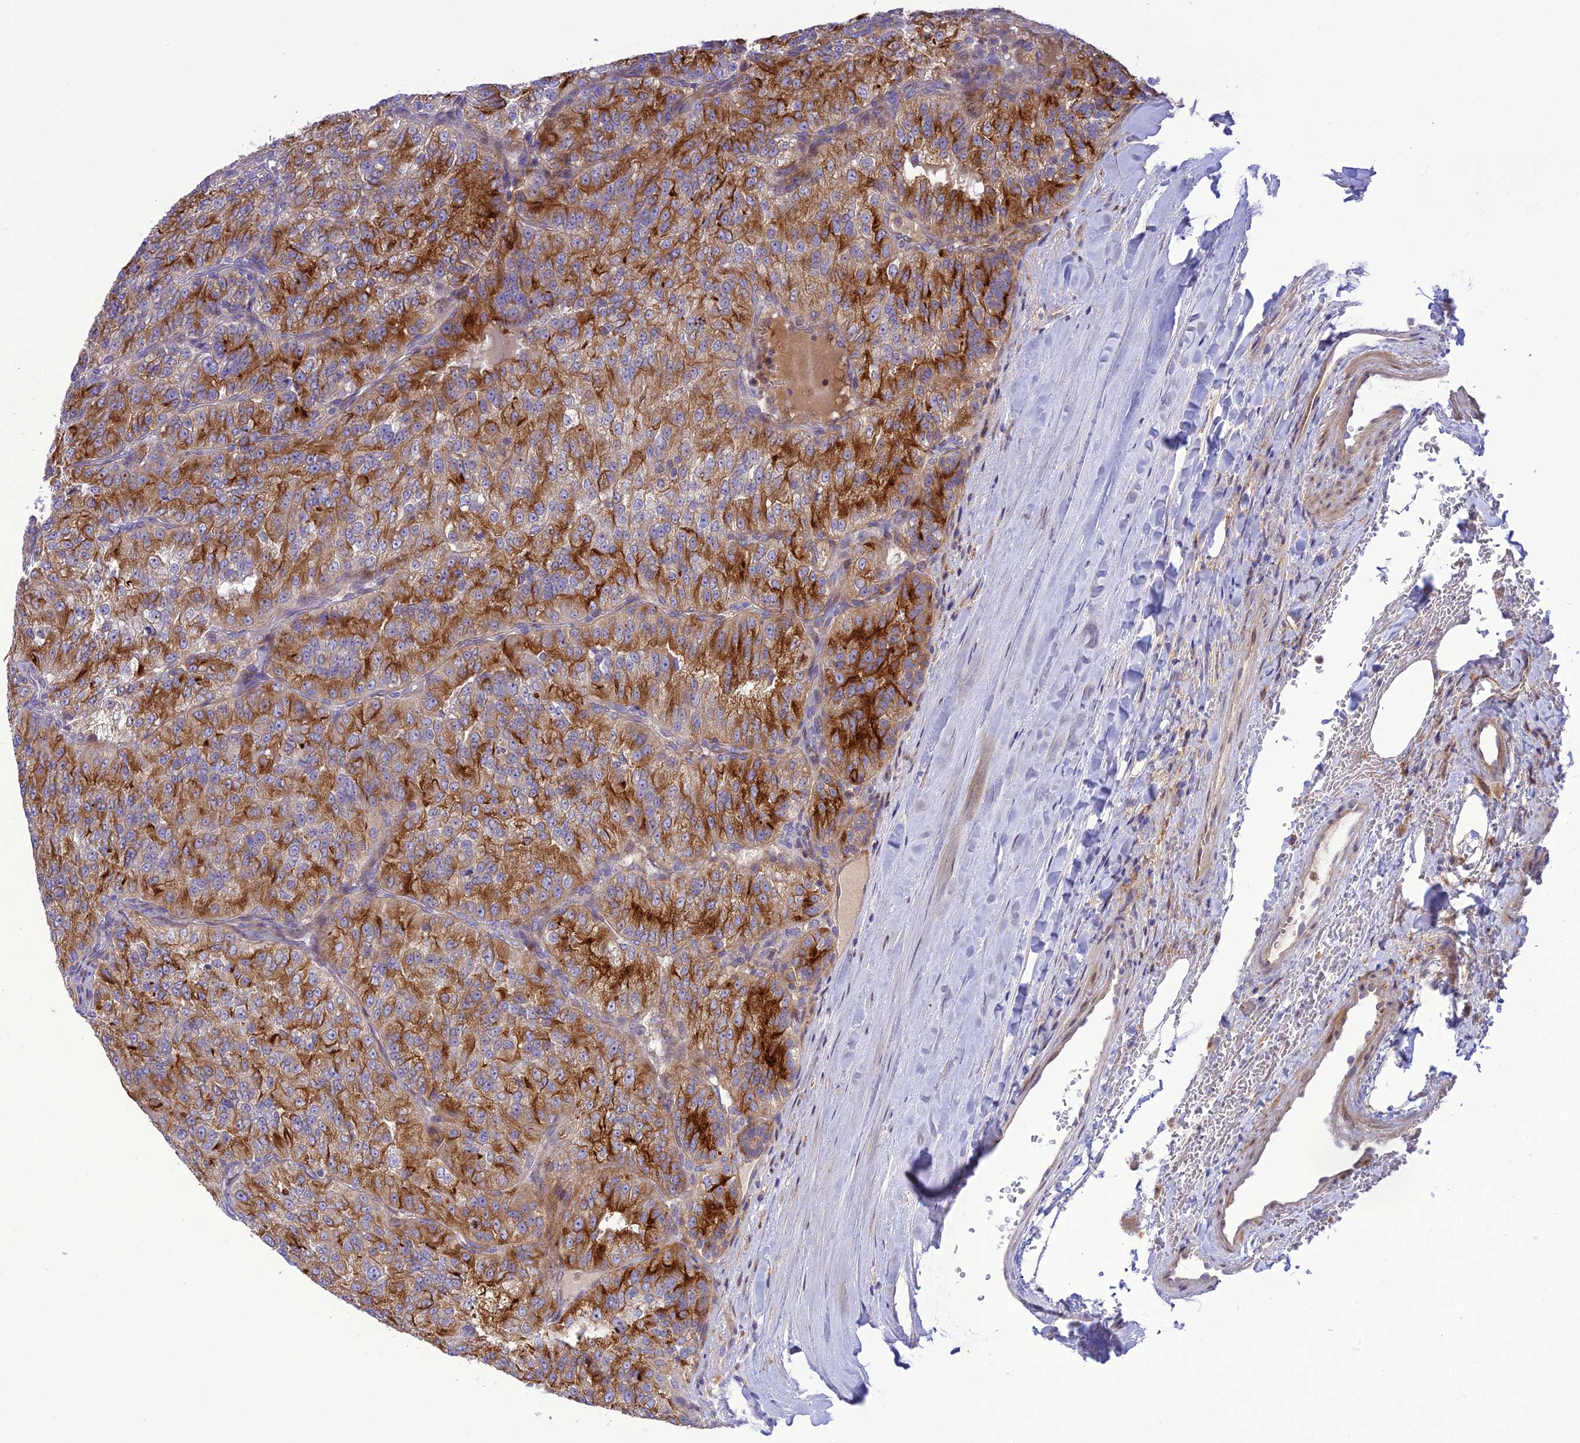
{"staining": {"intensity": "strong", "quantity": ">75%", "location": "cytoplasmic/membranous"}, "tissue": "renal cancer", "cell_type": "Tumor cells", "image_type": "cancer", "snomed": [{"axis": "morphology", "description": "Adenocarcinoma, NOS"}, {"axis": "topography", "description": "Kidney"}], "caption": "A high-resolution histopathology image shows immunohistochemistry (IHC) staining of renal cancer (adenocarcinoma), which exhibits strong cytoplasmic/membranous positivity in about >75% of tumor cells.", "gene": "JMY", "patient": {"sex": "female", "age": 63}}